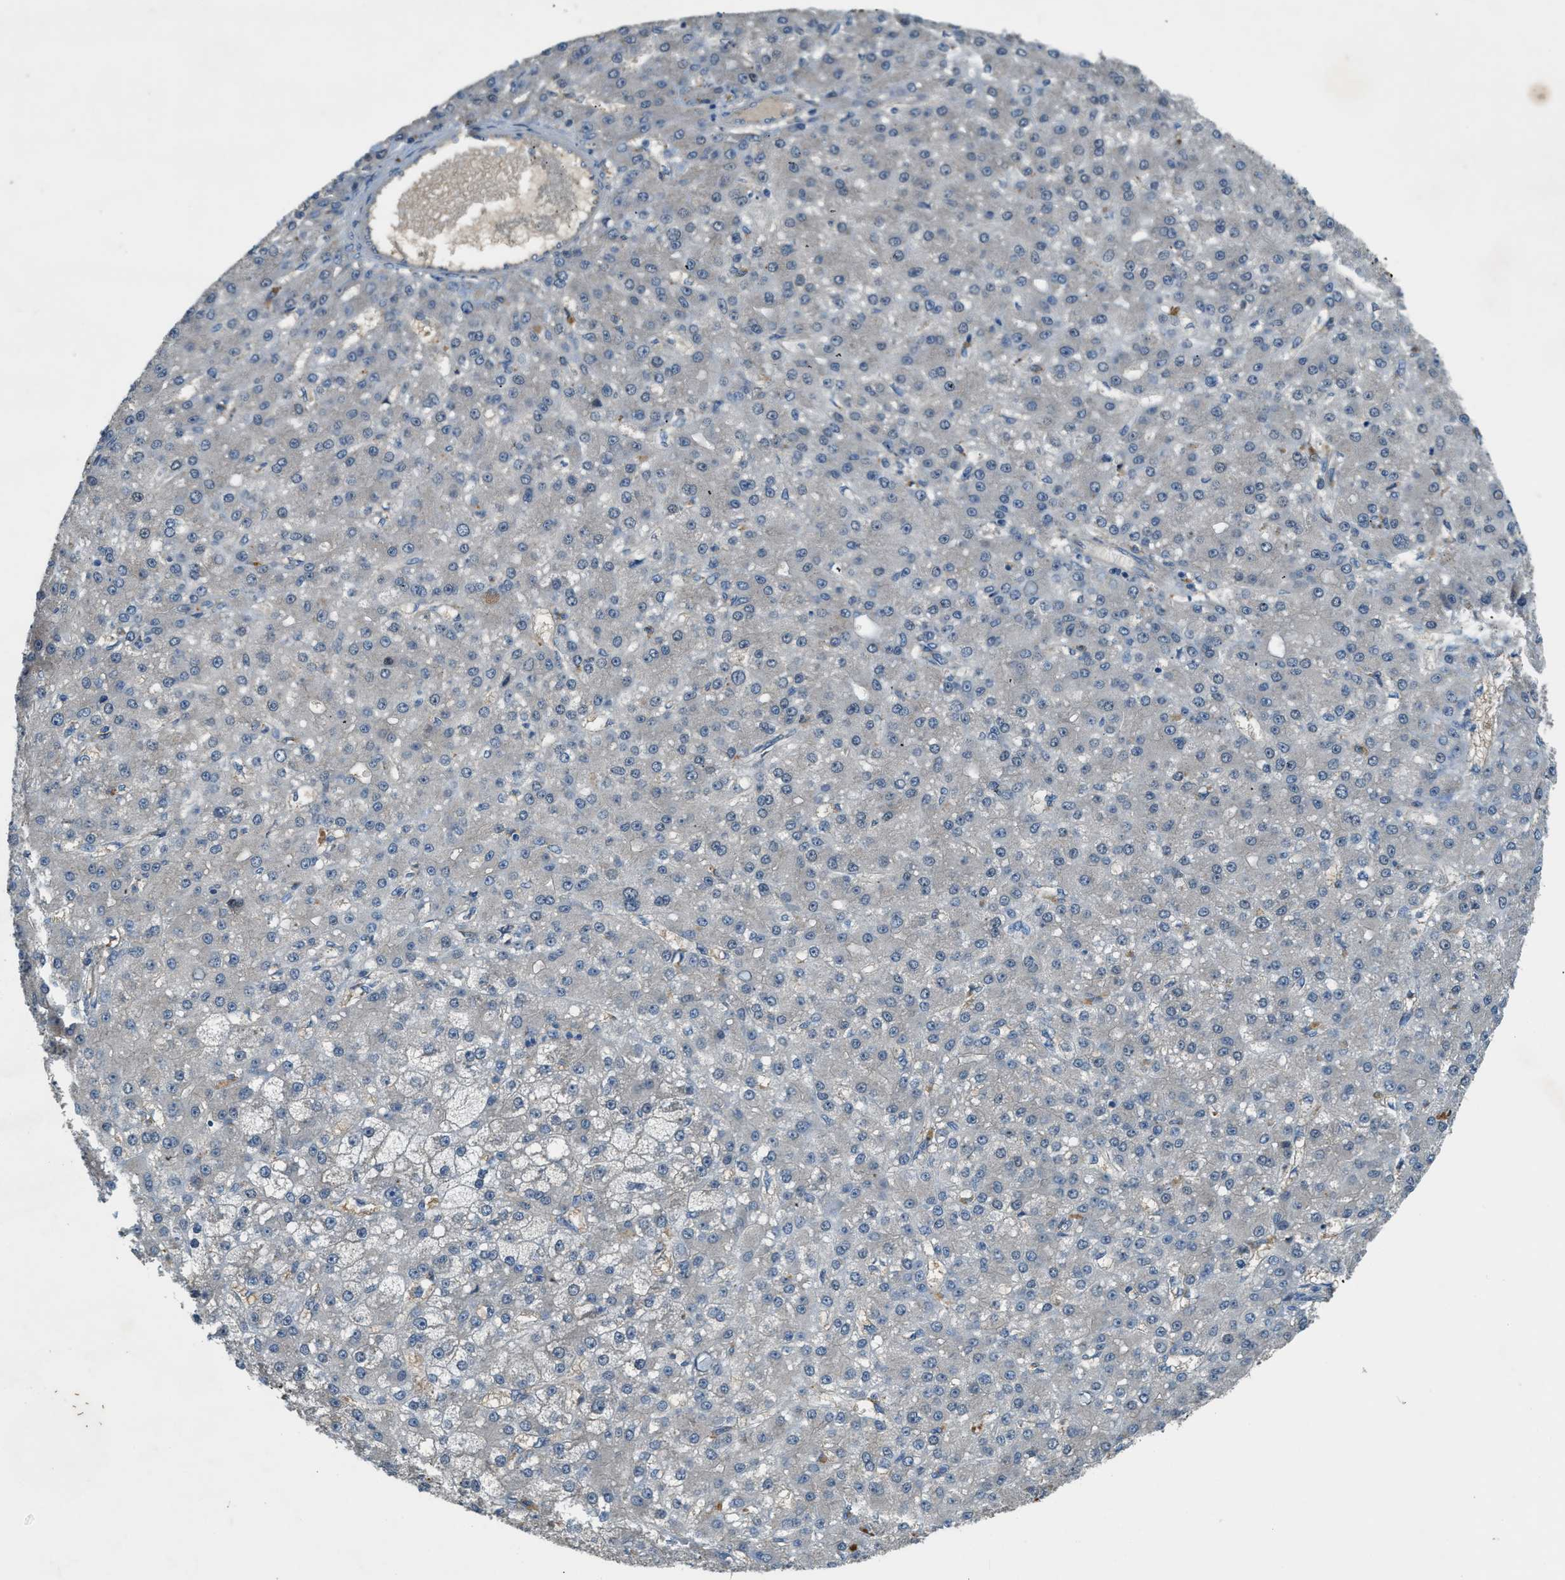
{"staining": {"intensity": "negative", "quantity": "none", "location": "none"}, "tissue": "liver cancer", "cell_type": "Tumor cells", "image_type": "cancer", "snomed": [{"axis": "morphology", "description": "Carcinoma, Hepatocellular, NOS"}, {"axis": "topography", "description": "Liver"}], "caption": "DAB (3,3'-diaminobenzidine) immunohistochemical staining of hepatocellular carcinoma (liver) displays no significant positivity in tumor cells.", "gene": "CFLAR", "patient": {"sex": "male", "age": 67}}